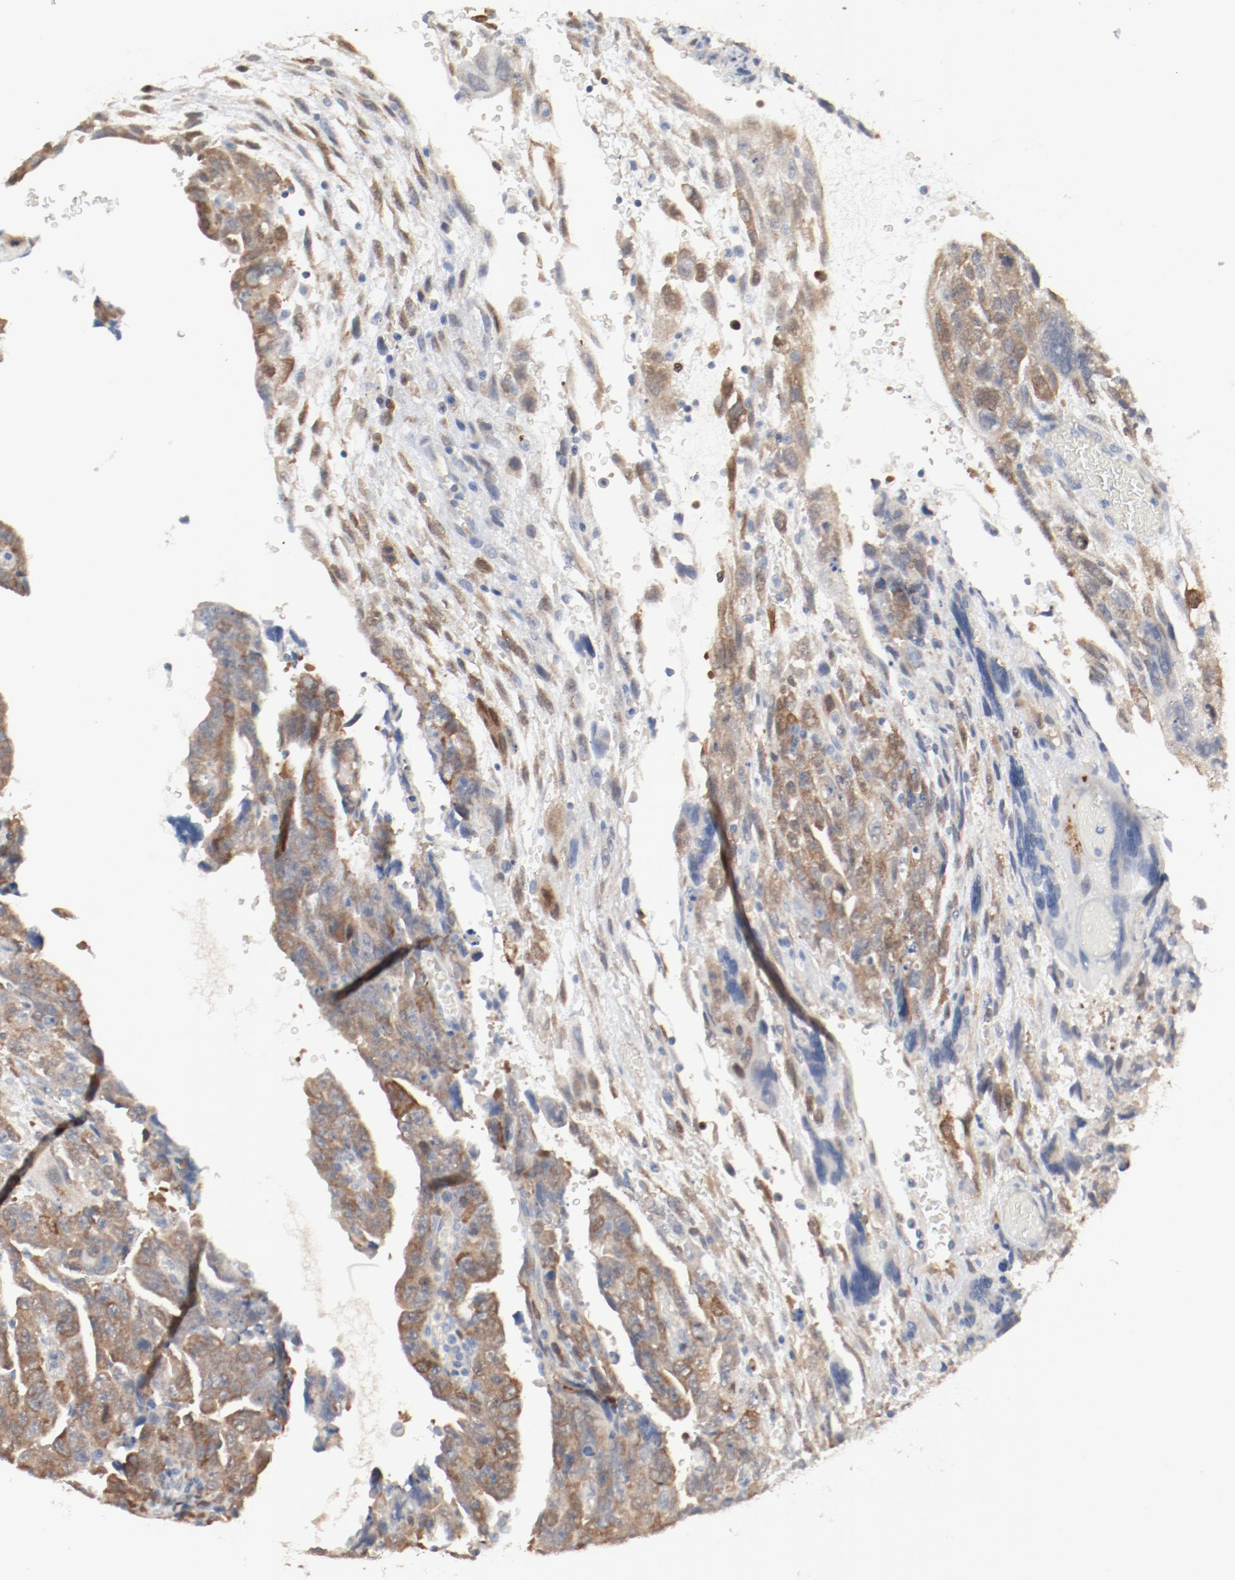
{"staining": {"intensity": "moderate", "quantity": ">75%", "location": "cytoplasmic/membranous"}, "tissue": "testis cancer", "cell_type": "Tumor cells", "image_type": "cancer", "snomed": [{"axis": "morphology", "description": "Carcinoma, Embryonal, NOS"}, {"axis": "topography", "description": "Testis"}], "caption": "Immunohistochemical staining of human testis embryonal carcinoma reveals medium levels of moderate cytoplasmic/membranous protein positivity in about >75% of tumor cells. The protein is stained brown, and the nuclei are stained in blue (DAB (3,3'-diaminobenzidine) IHC with brightfield microscopy, high magnification).", "gene": "CDK1", "patient": {"sex": "male", "age": 28}}